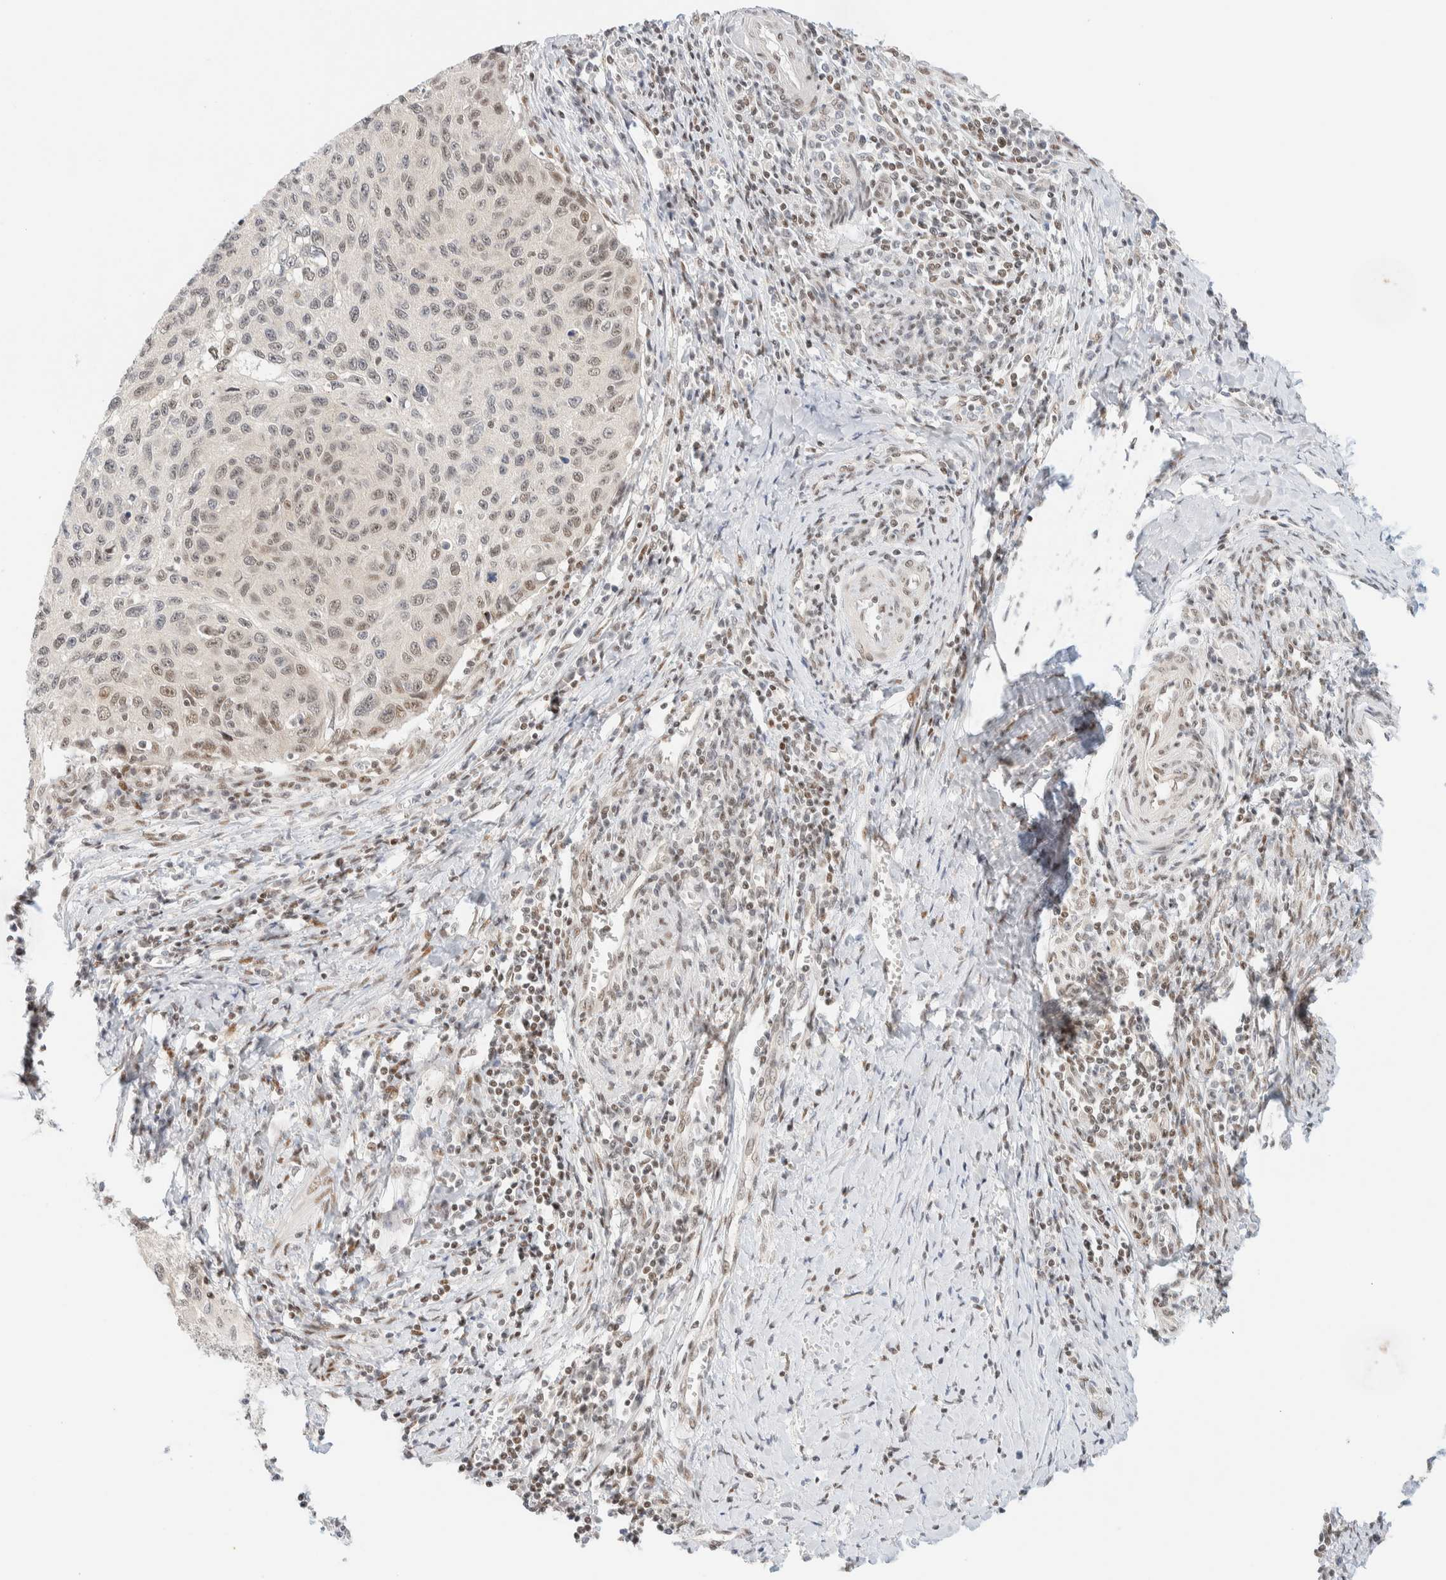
{"staining": {"intensity": "weak", "quantity": "25%-75%", "location": "nuclear"}, "tissue": "cervical cancer", "cell_type": "Tumor cells", "image_type": "cancer", "snomed": [{"axis": "morphology", "description": "Squamous cell carcinoma, NOS"}, {"axis": "topography", "description": "Cervix"}], "caption": "Cervical cancer (squamous cell carcinoma) tissue displays weak nuclear expression in about 25%-75% of tumor cells, visualized by immunohistochemistry. Using DAB (3,3'-diaminobenzidine) (brown) and hematoxylin (blue) stains, captured at high magnification using brightfield microscopy.", "gene": "PYGO2", "patient": {"sex": "female", "age": 53}}